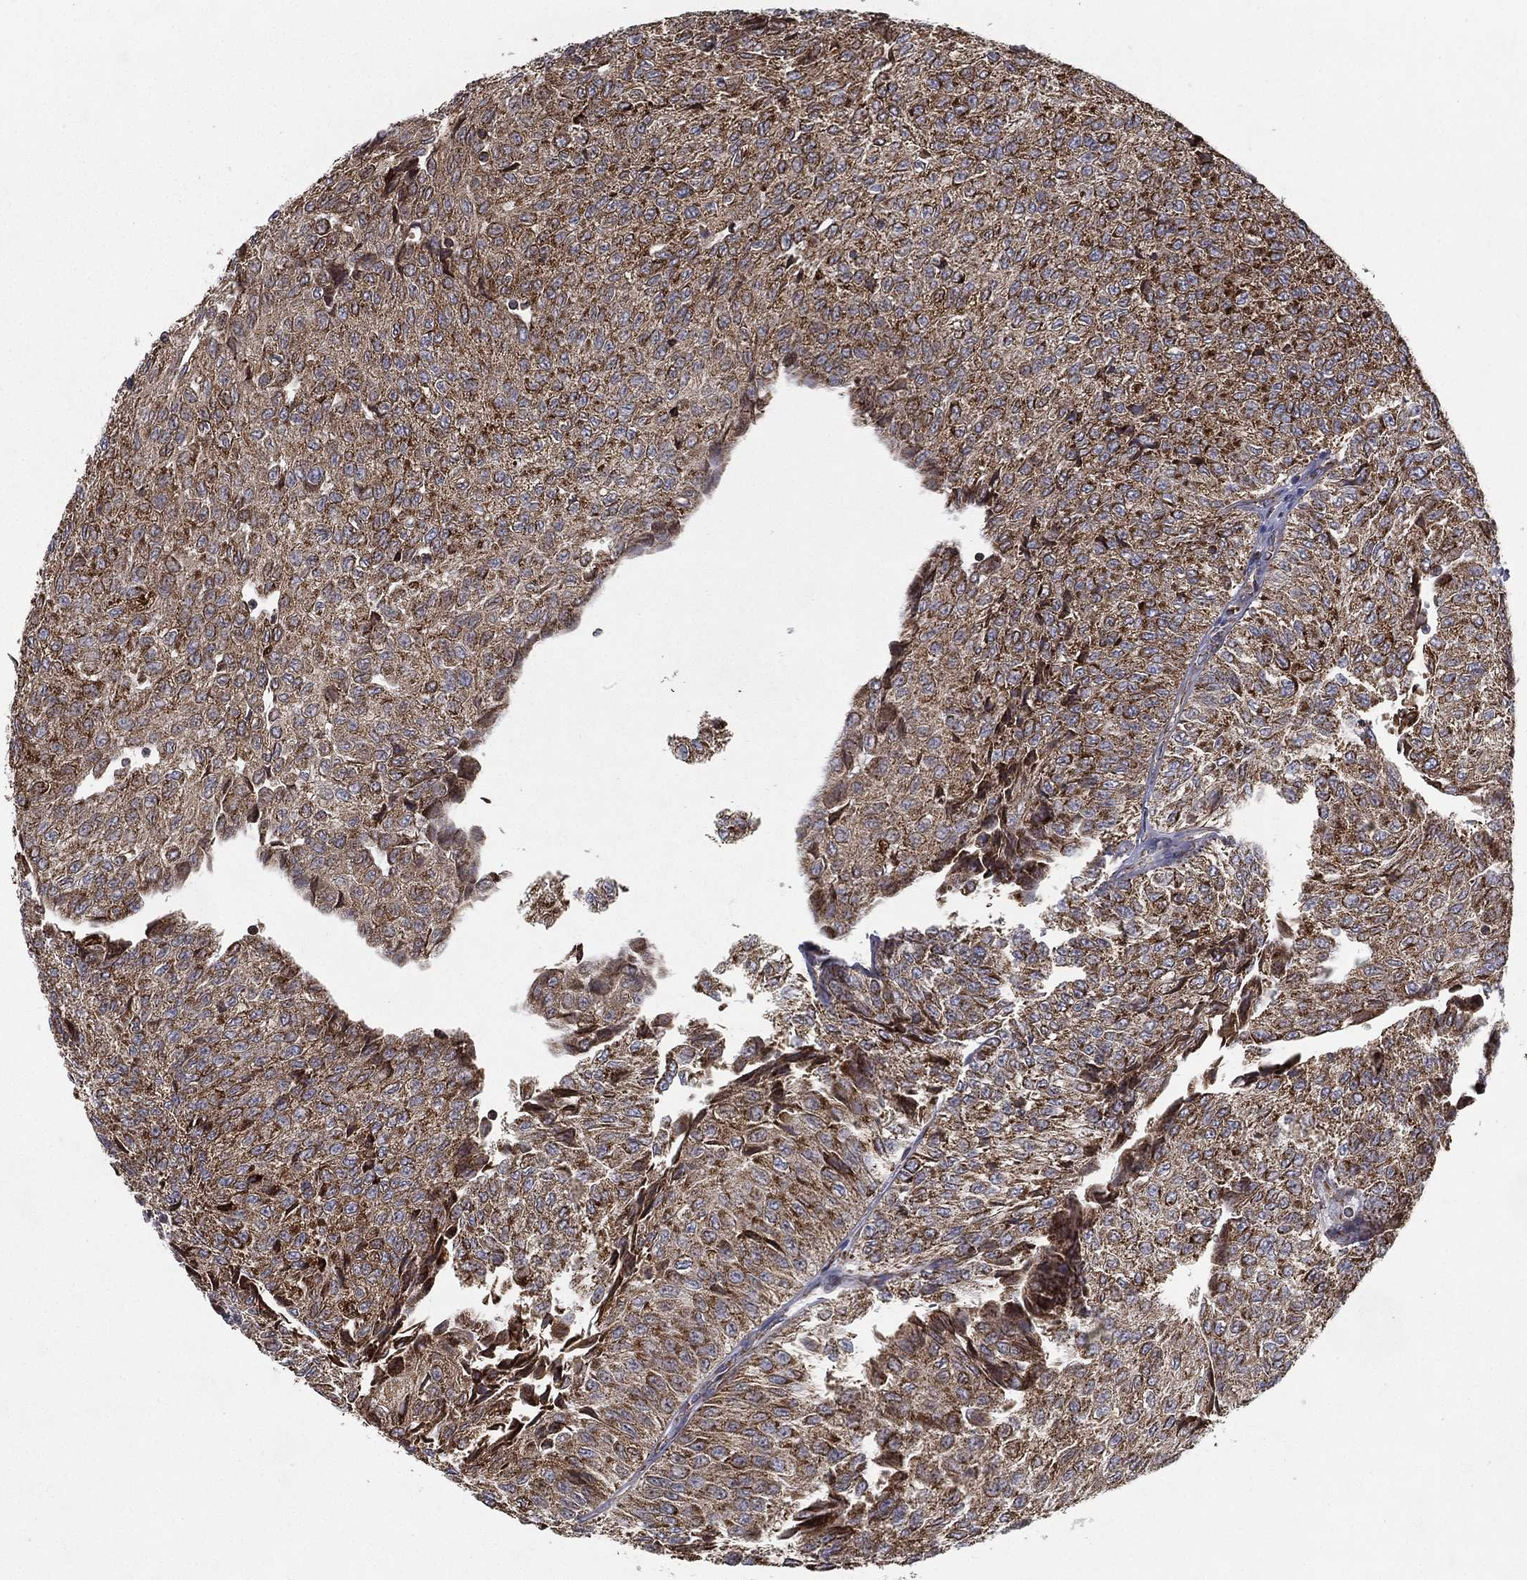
{"staining": {"intensity": "moderate", "quantity": ">75%", "location": "cytoplasmic/membranous"}, "tissue": "urothelial cancer", "cell_type": "Tumor cells", "image_type": "cancer", "snomed": [{"axis": "morphology", "description": "Urothelial carcinoma, Low grade"}, {"axis": "topography", "description": "Urinary bladder"}], "caption": "Brown immunohistochemical staining in low-grade urothelial carcinoma displays moderate cytoplasmic/membranous positivity in approximately >75% of tumor cells.", "gene": "MT-CYB", "patient": {"sex": "male", "age": 78}}